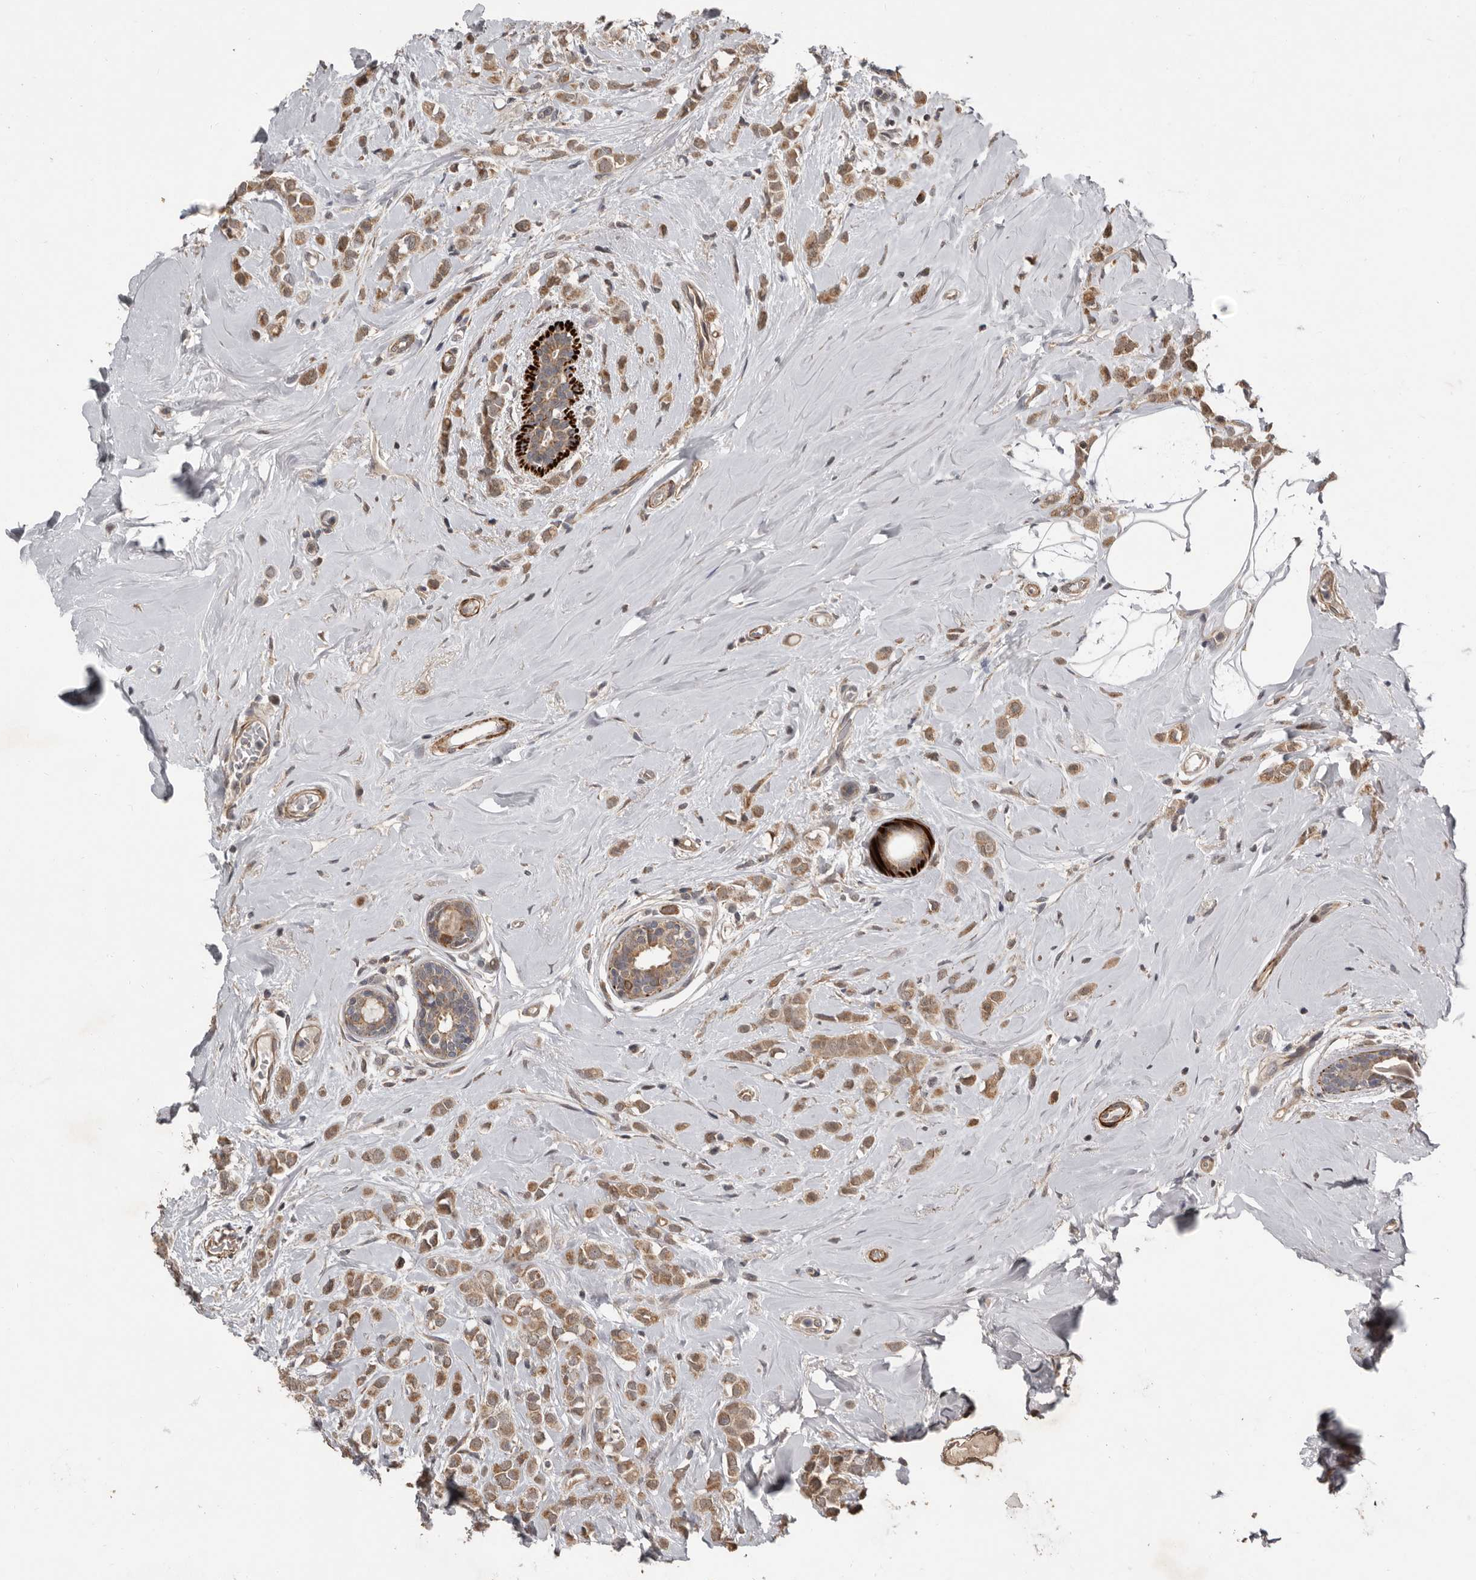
{"staining": {"intensity": "moderate", "quantity": ">75%", "location": "cytoplasmic/membranous"}, "tissue": "breast cancer", "cell_type": "Tumor cells", "image_type": "cancer", "snomed": [{"axis": "morphology", "description": "Lobular carcinoma"}, {"axis": "topography", "description": "Breast"}], "caption": "Breast cancer stained with a brown dye shows moderate cytoplasmic/membranous positive positivity in approximately >75% of tumor cells.", "gene": "FGFR4", "patient": {"sex": "female", "age": 47}}